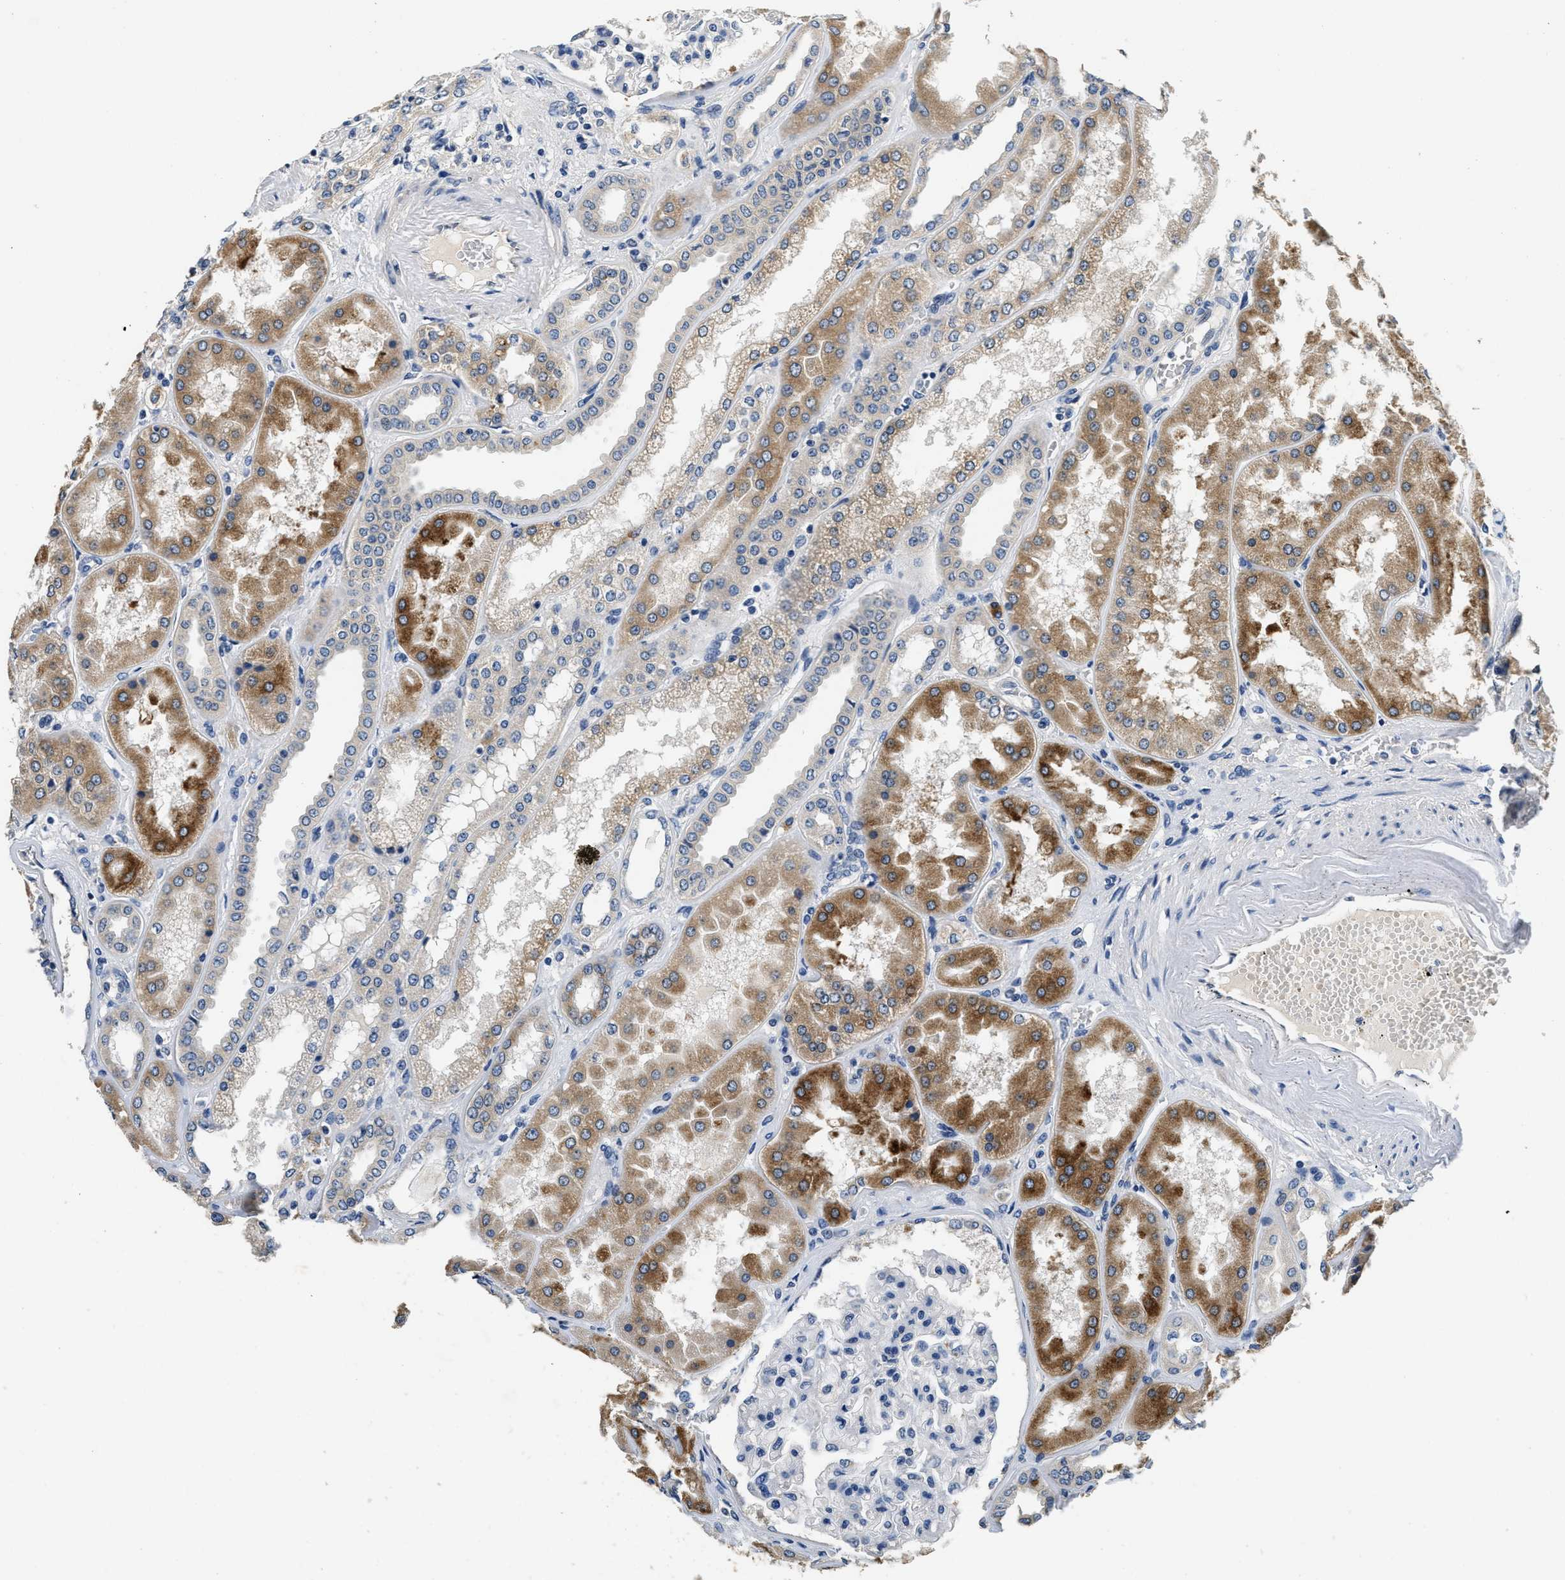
{"staining": {"intensity": "weak", "quantity": "<25%", "location": "cytoplasmic/membranous"}, "tissue": "kidney", "cell_type": "Cells in glomeruli", "image_type": "normal", "snomed": [{"axis": "morphology", "description": "Normal tissue, NOS"}, {"axis": "topography", "description": "Kidney"}], "caption": "This image is of normal kidney stained with IHC to label a protein in brown with the nuclei are counter-stained blue. There is no positivity in cells in glomeruli. (Immunohistochemistry, brightfield microscopy, high magnification).", "gene": "ALDH3A2", "patient": {"sex": "female", "age": 56}}